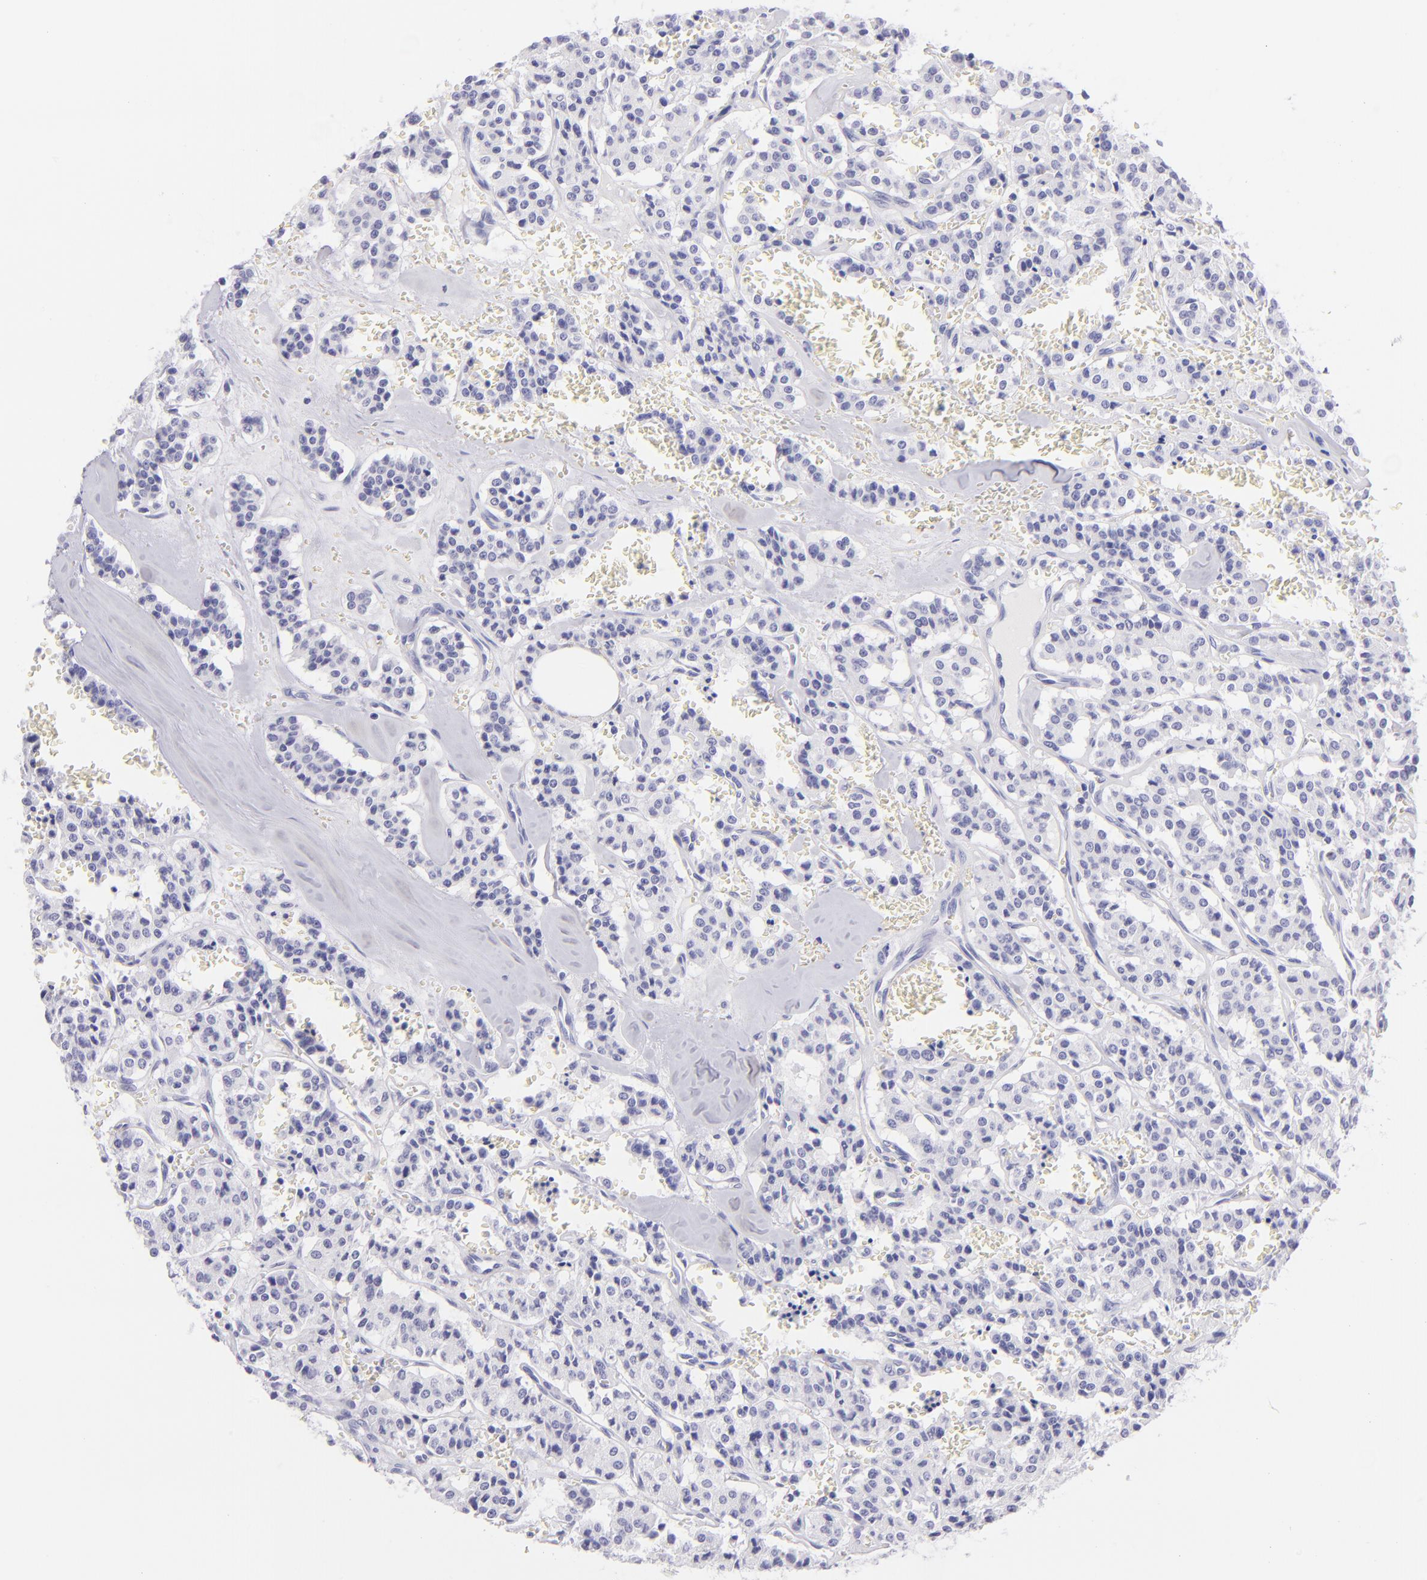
{"staining": {"intensity": "negative", "quantity": "none", "location": "none"}, "tissue": "carcinoid", "cell_type": "Tumor cells", "image_type": "cancer", "snomed": [{"axis": "morphology", "description": "Carcinoid, malignant, NOS"}, {"axis": "topography", "description": "Bronchus"}], "caption": "Immunohistochemical staining of carcinoid demonstrates no significant expression in tumor cells.", "gene": "CNP", "patient": {"sex": "male", "age": 55}}